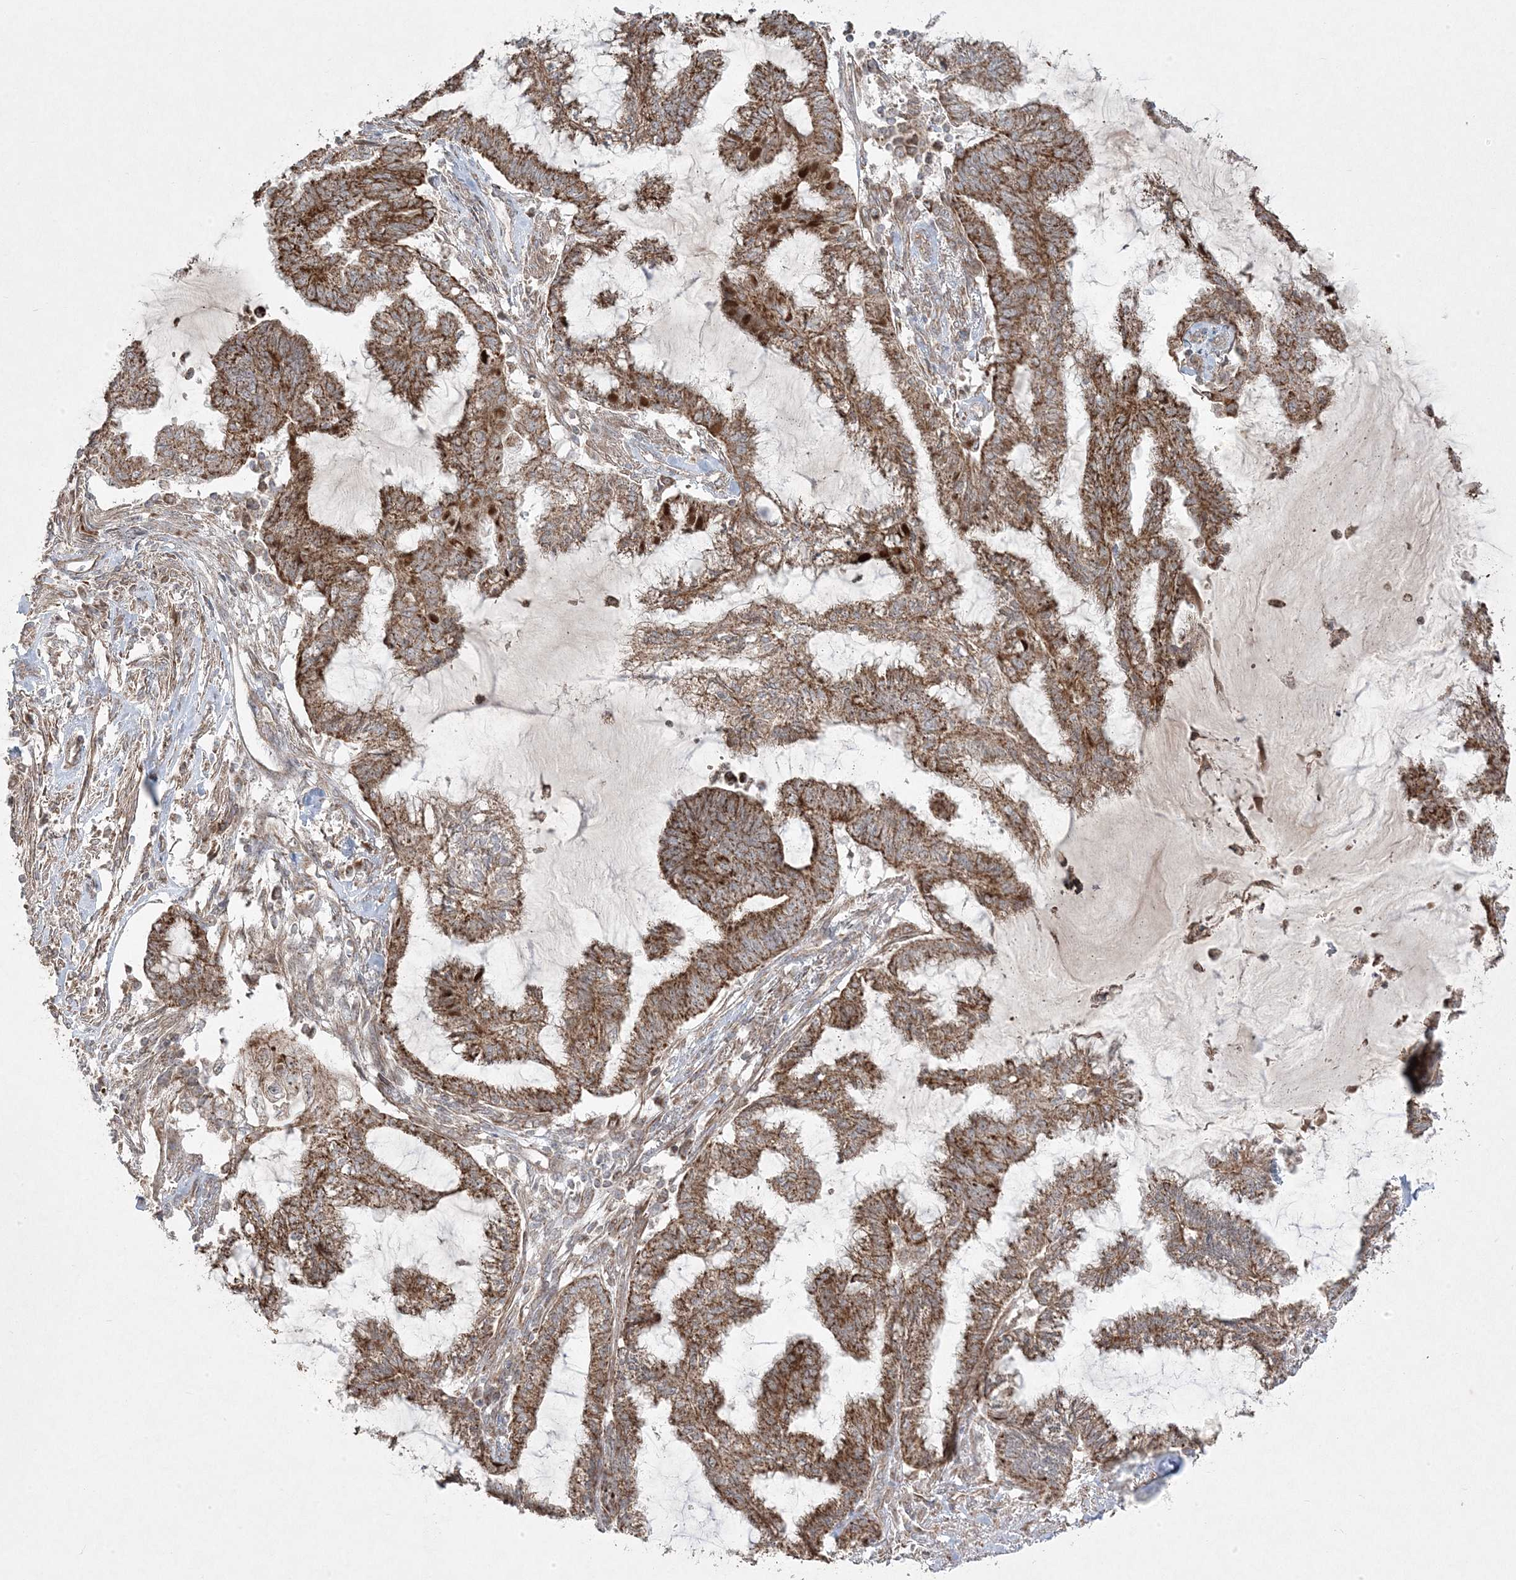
{"staining": {"intensity": "strong", "quantity": ">75%", "location": "cytoplasmic/membranous"}, "tissue": "endometrial cancer", "cell_type": "Tumor cells", "image_type": "cancer", "snomed": [{"axis": "morphology", "description": "Adenocarcinoma, NOS"}, {"axis": "topography", "description": "Endometrium"}], "caption": "Endometrial cancer tissue displays strong cytoplasmic/membranous staining in about >75% of tumor cells The protein of interest is shown in brown color, while the nuclei are stained blue.", "gene": "CLUAP1", "patient": {"sex": "female", "age": 86}}